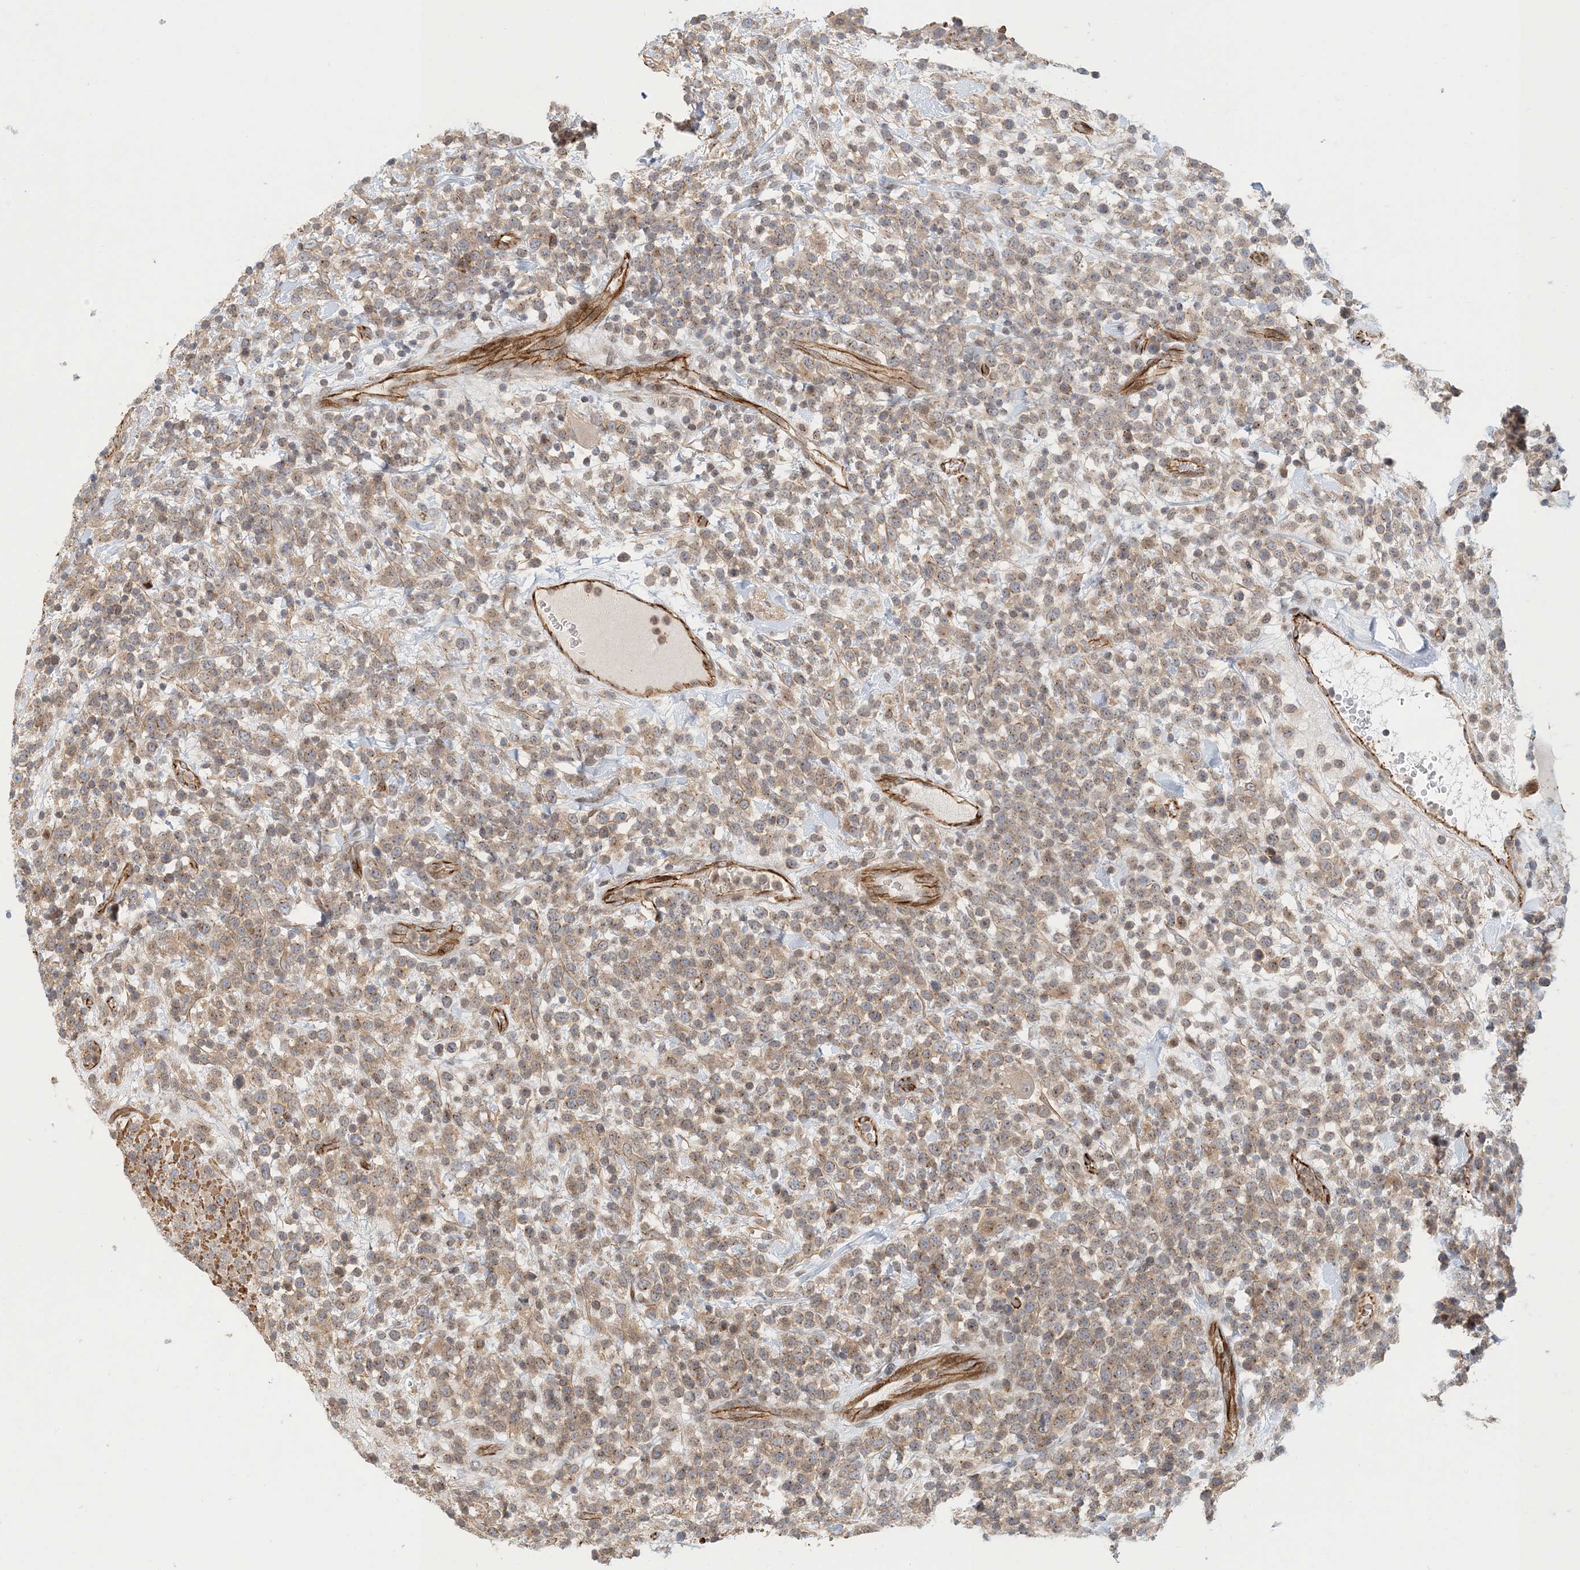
{"staining": {"intensity": "weak", "quantity": "<25%", "location": "cytoplasmic/membranous"}, "tissue": "lymphoma", "cell_type": "Tumor cells", "image_type": "cancer", "snomed": [{"axis": "morphology", "description": "Malignant lymphoma, non-Hodgkin's type, High grade"}, {"axis": "topography", "description": "Colon"}], "caption": "Tumor cells show no significant protein expression in malignant lymphoma, non-Hodgkin's type (high-grade).", "gene": "MAPKBP1", "patient": {"sex": "female", "age": 53}}